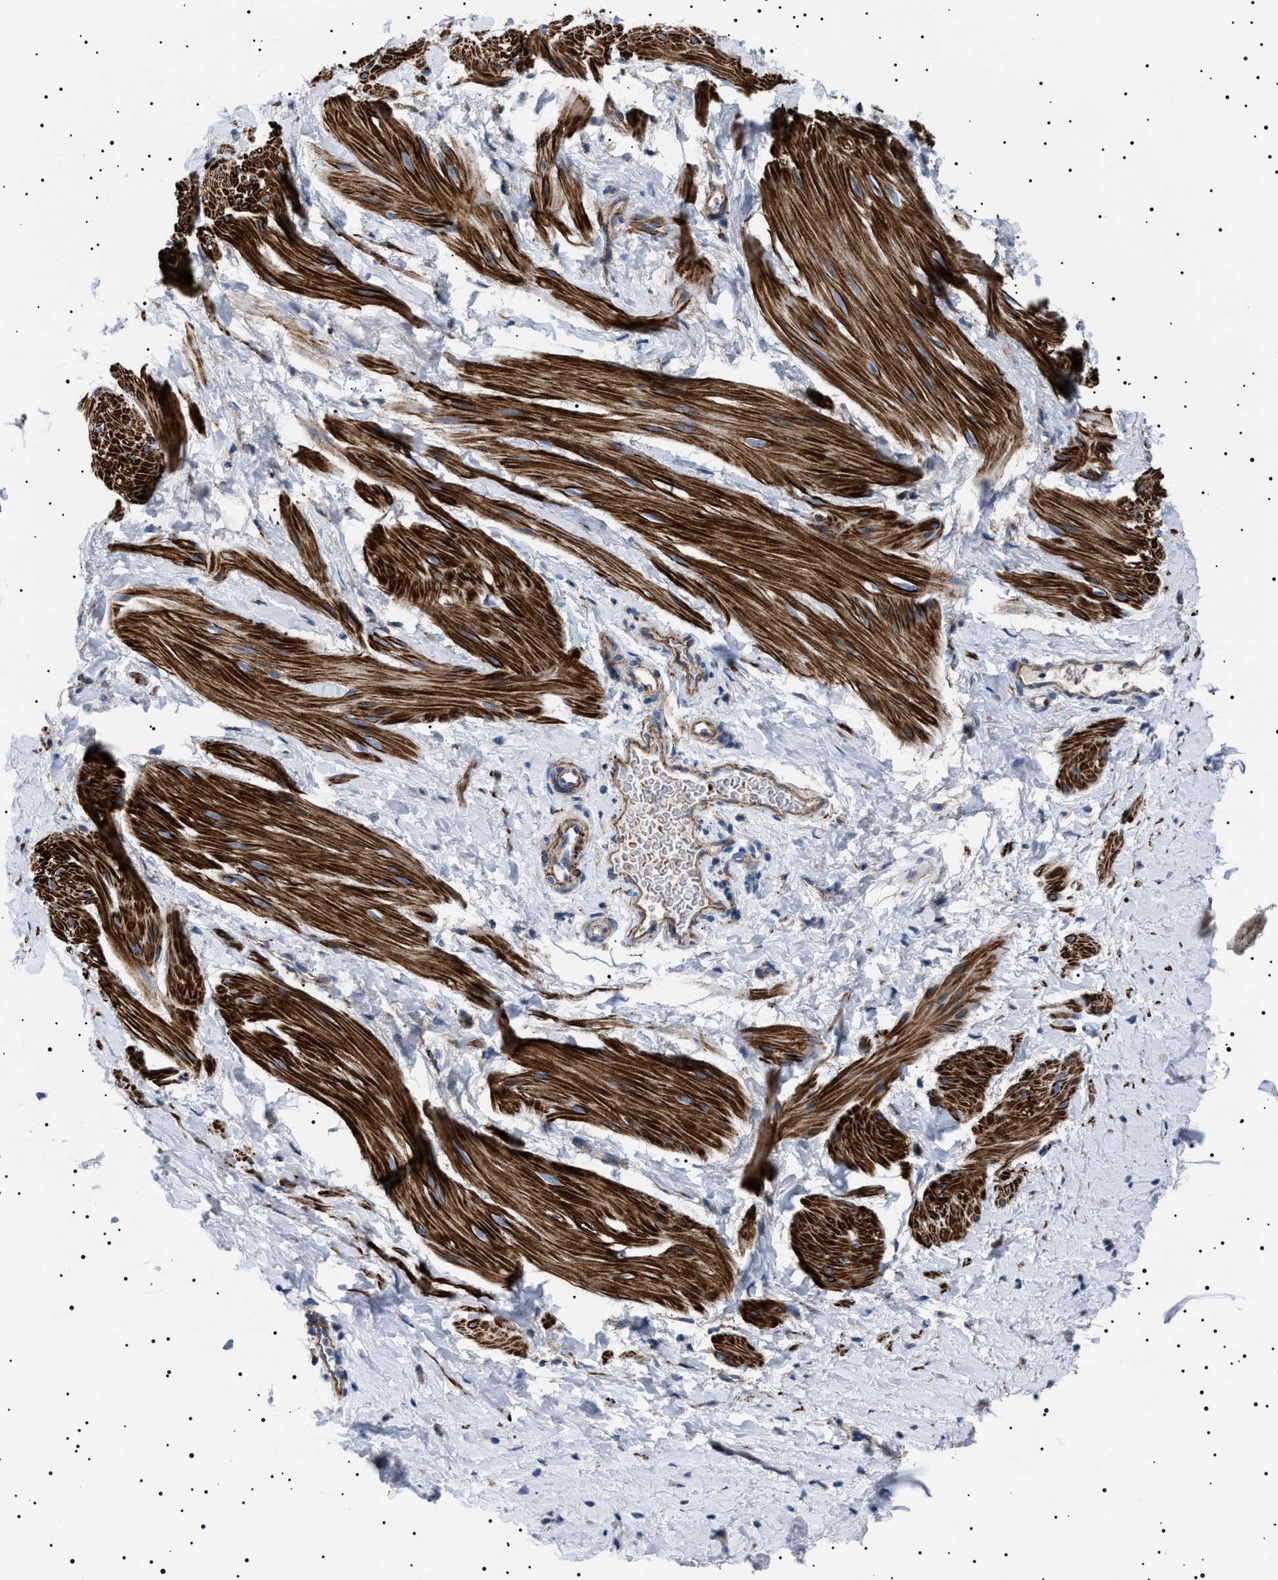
{"staining": {"intensity": "strong", "quantity": ">75%", "location": "cytoplasmic/membranous"}, "tissue": "smooth muscle", "cell_type": "Smooth muscle cells", "image_type": "normal", "snomed": [{"axis": "morphology", "description": "Normal tissue, NOS"}, {"axis": "topography", "description": "Smooth muscle"}], "caption": "Immunohistochemistry (IHC) of benign human smooth muscle demonstrates high levels of strong cytoplasmic/membranous staining in approximately >75% of smooth muscle cells.", "gene": "NEU1", "patient": {"sex": "male", "age": 16}}